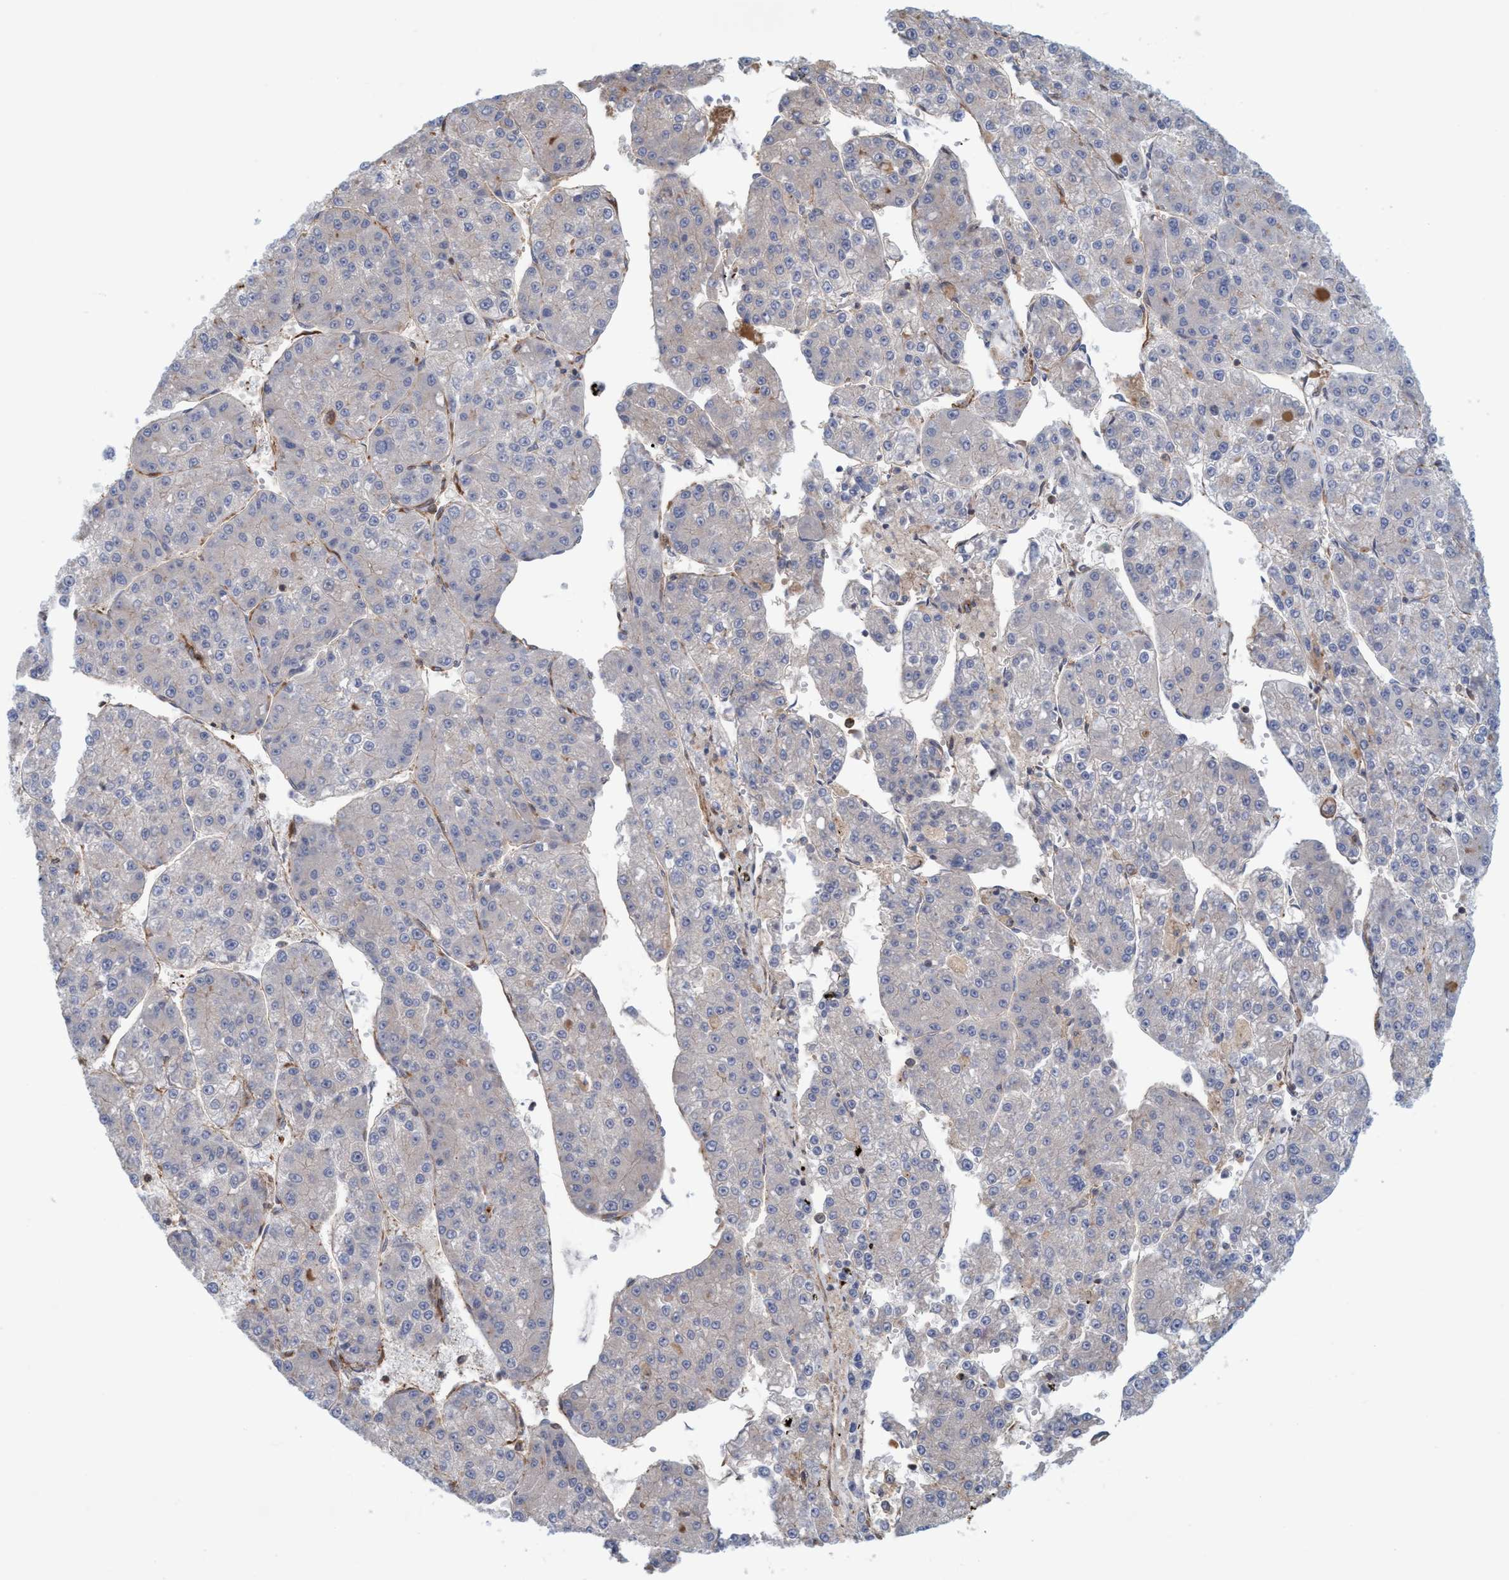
{"staining": {"intensity": "weak", "quantity": "<25%", "location": "cytoplasmic/membranous"}, "tissue": "liver cancer", "cell_type": "Tumor cells", "image_type": "cancer", "snomed": [{"axis": "morphology", "description": "Carcinoma, Hepatocellular, NOS"}, {"axis": "topography", "description": "Liver"}], "caption": "DAB immunohistochemical staining of liver hepatocellular carcinoma exhibits no significant positivity in tumor cells.", "gene": "SPECC1", "patient": {"sex": "female", "age": 73}}